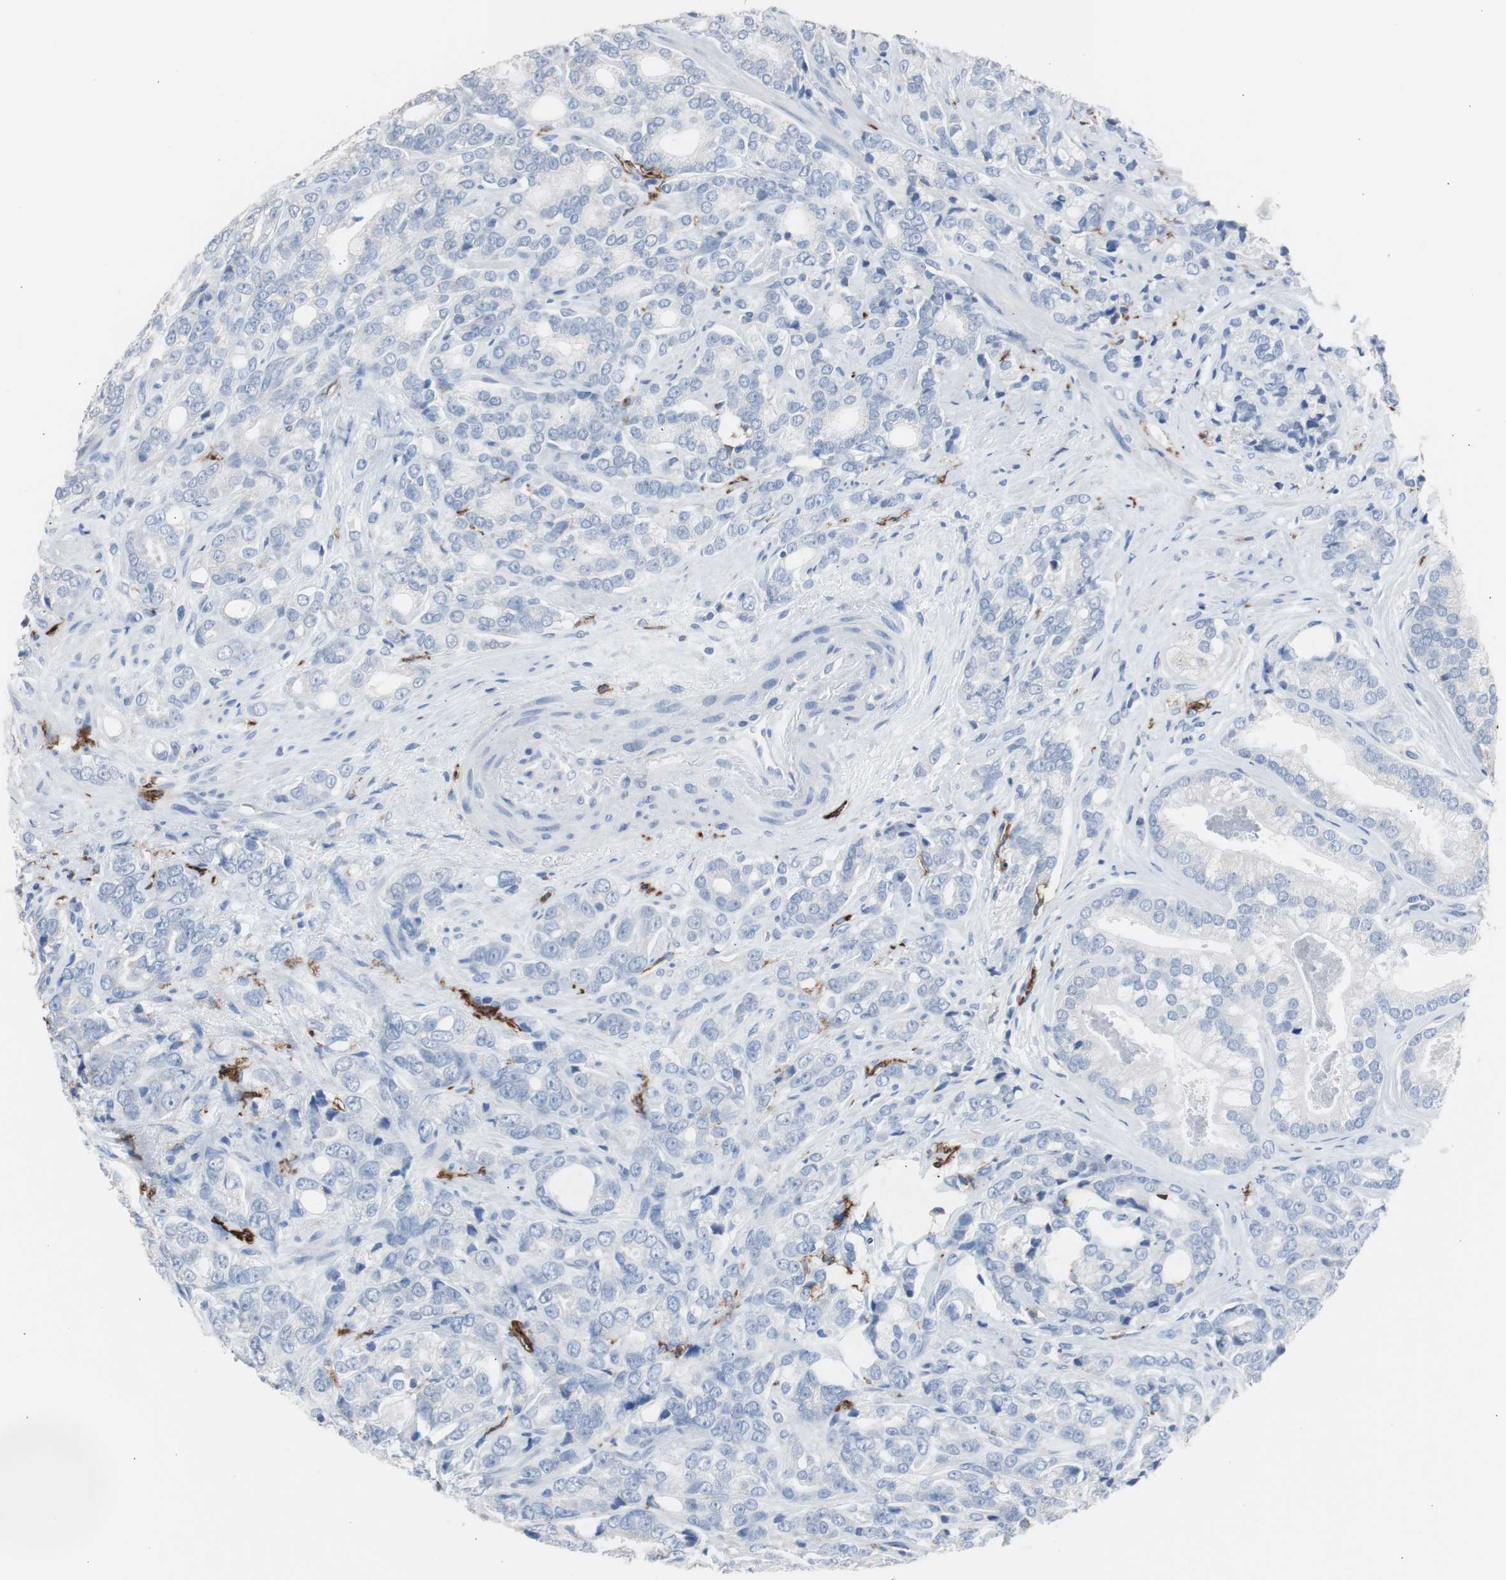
{"staining": {"intensity": "negative", "quantity": "none", "location": "none"}, "tissue": "prostate cancer", "cell_type": "Tumor cells", "image_type": "cancer", "snomed": [{"axis": "morphology", "description": "Adenocarcinoma, Low grade"}, {"axis": "topography", "description": "Prostate"}], "caption": "Protein analysis of prostate cancer (low-grade adenocarcinoma) displays no significant staining in tumor cells.", "gene": "FCGR2B", "patient": {"sex": "male", "age": 58}}